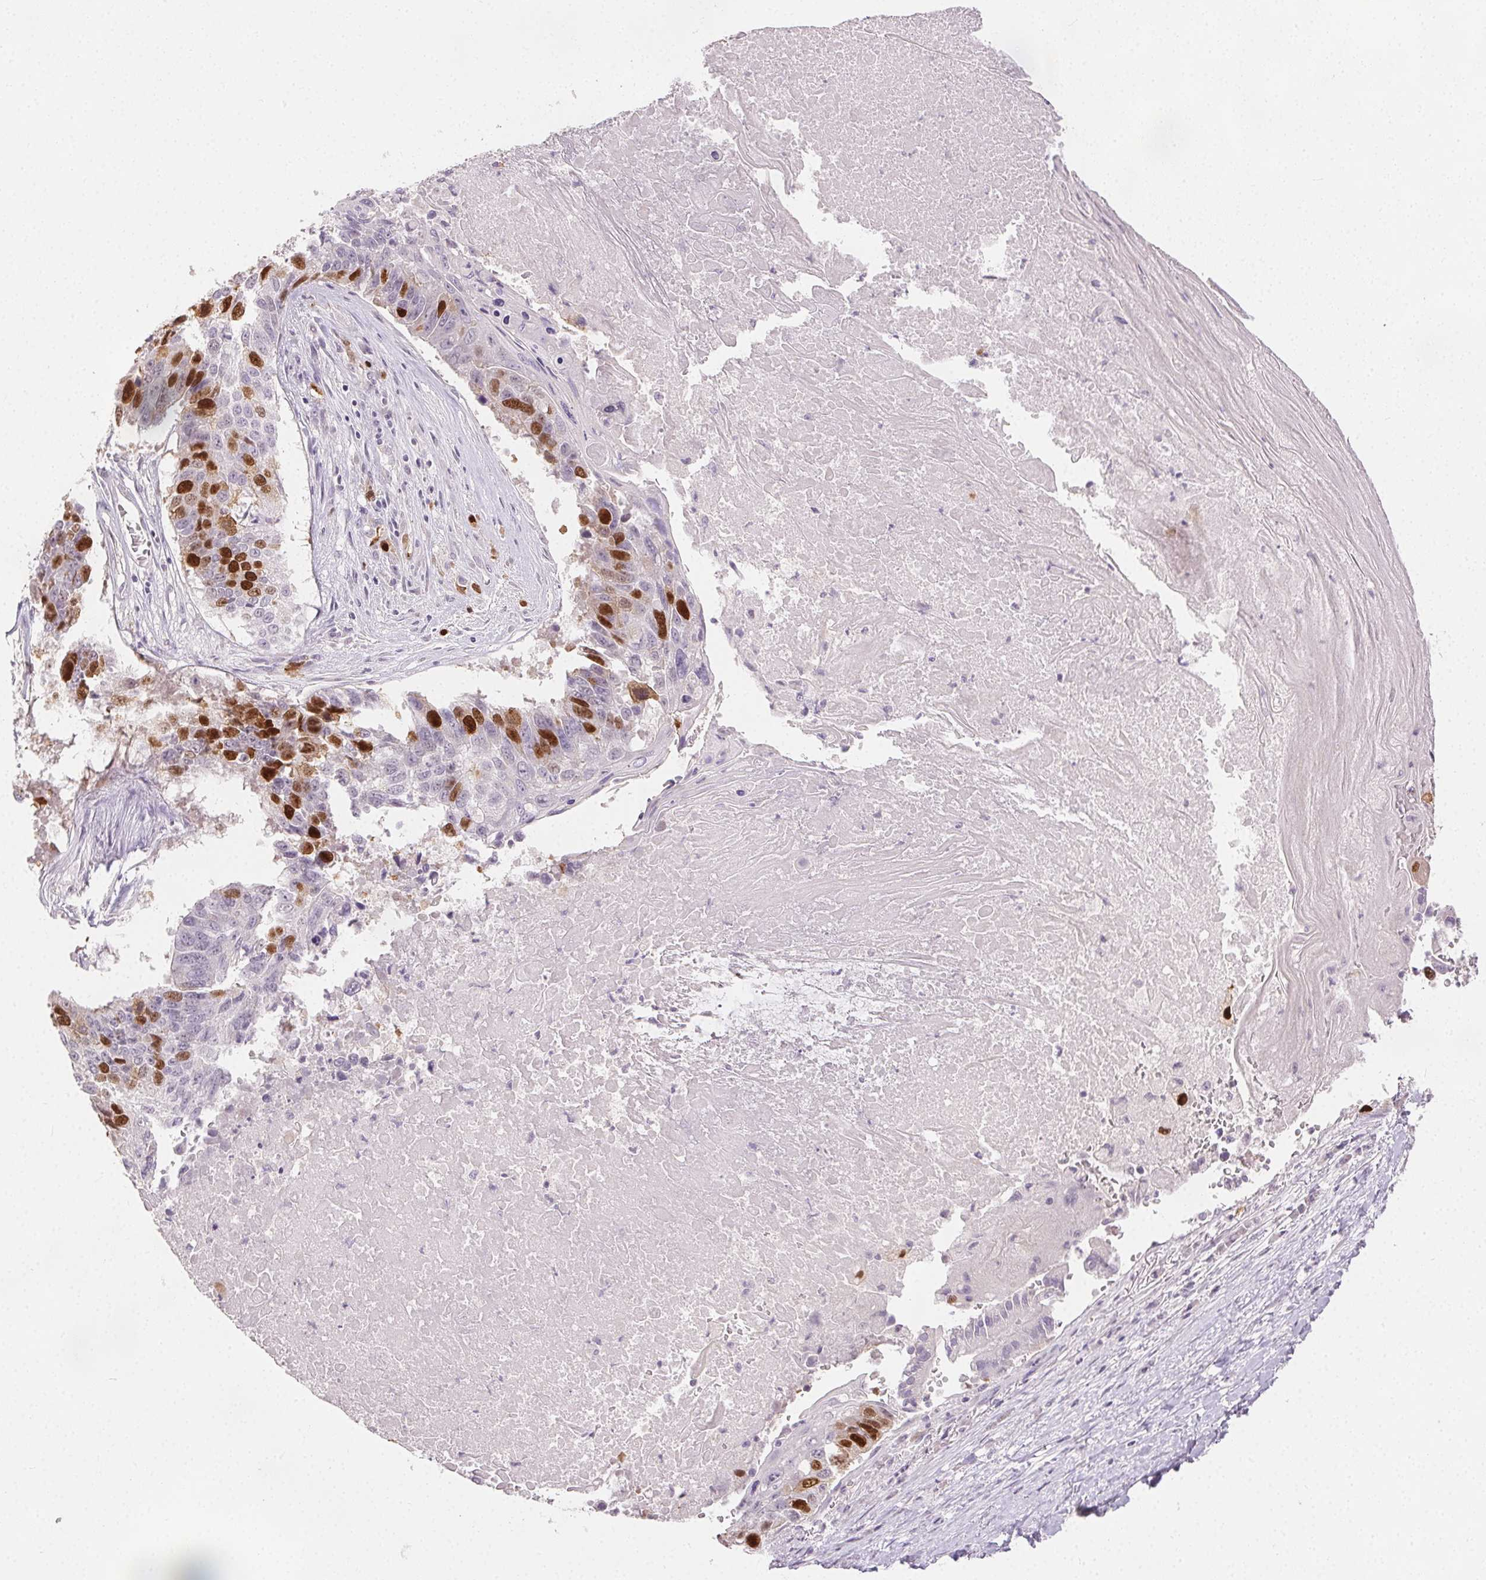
{"staining": {"intensity": "moderate", "quantity": "25%-75%", "location": "nuclear"}, "tissue": "lung cancer", "cell_type": "Tumor cells", "image_type": "cancer", "snomed": [{"axis": "morphology", "description": "Squamous cell carcinoma, NOS"}, {"axis": "topography", "description": "Lung"}], "caption": "Human lung cancer (squamous cell carcinoma) stained for a protein (brown) reveals moderate nuclear positive expression in approximately 25%-75% of tumor cells.", "gene": "ANLN", "patient": {"sex": "male", "age": 73}}